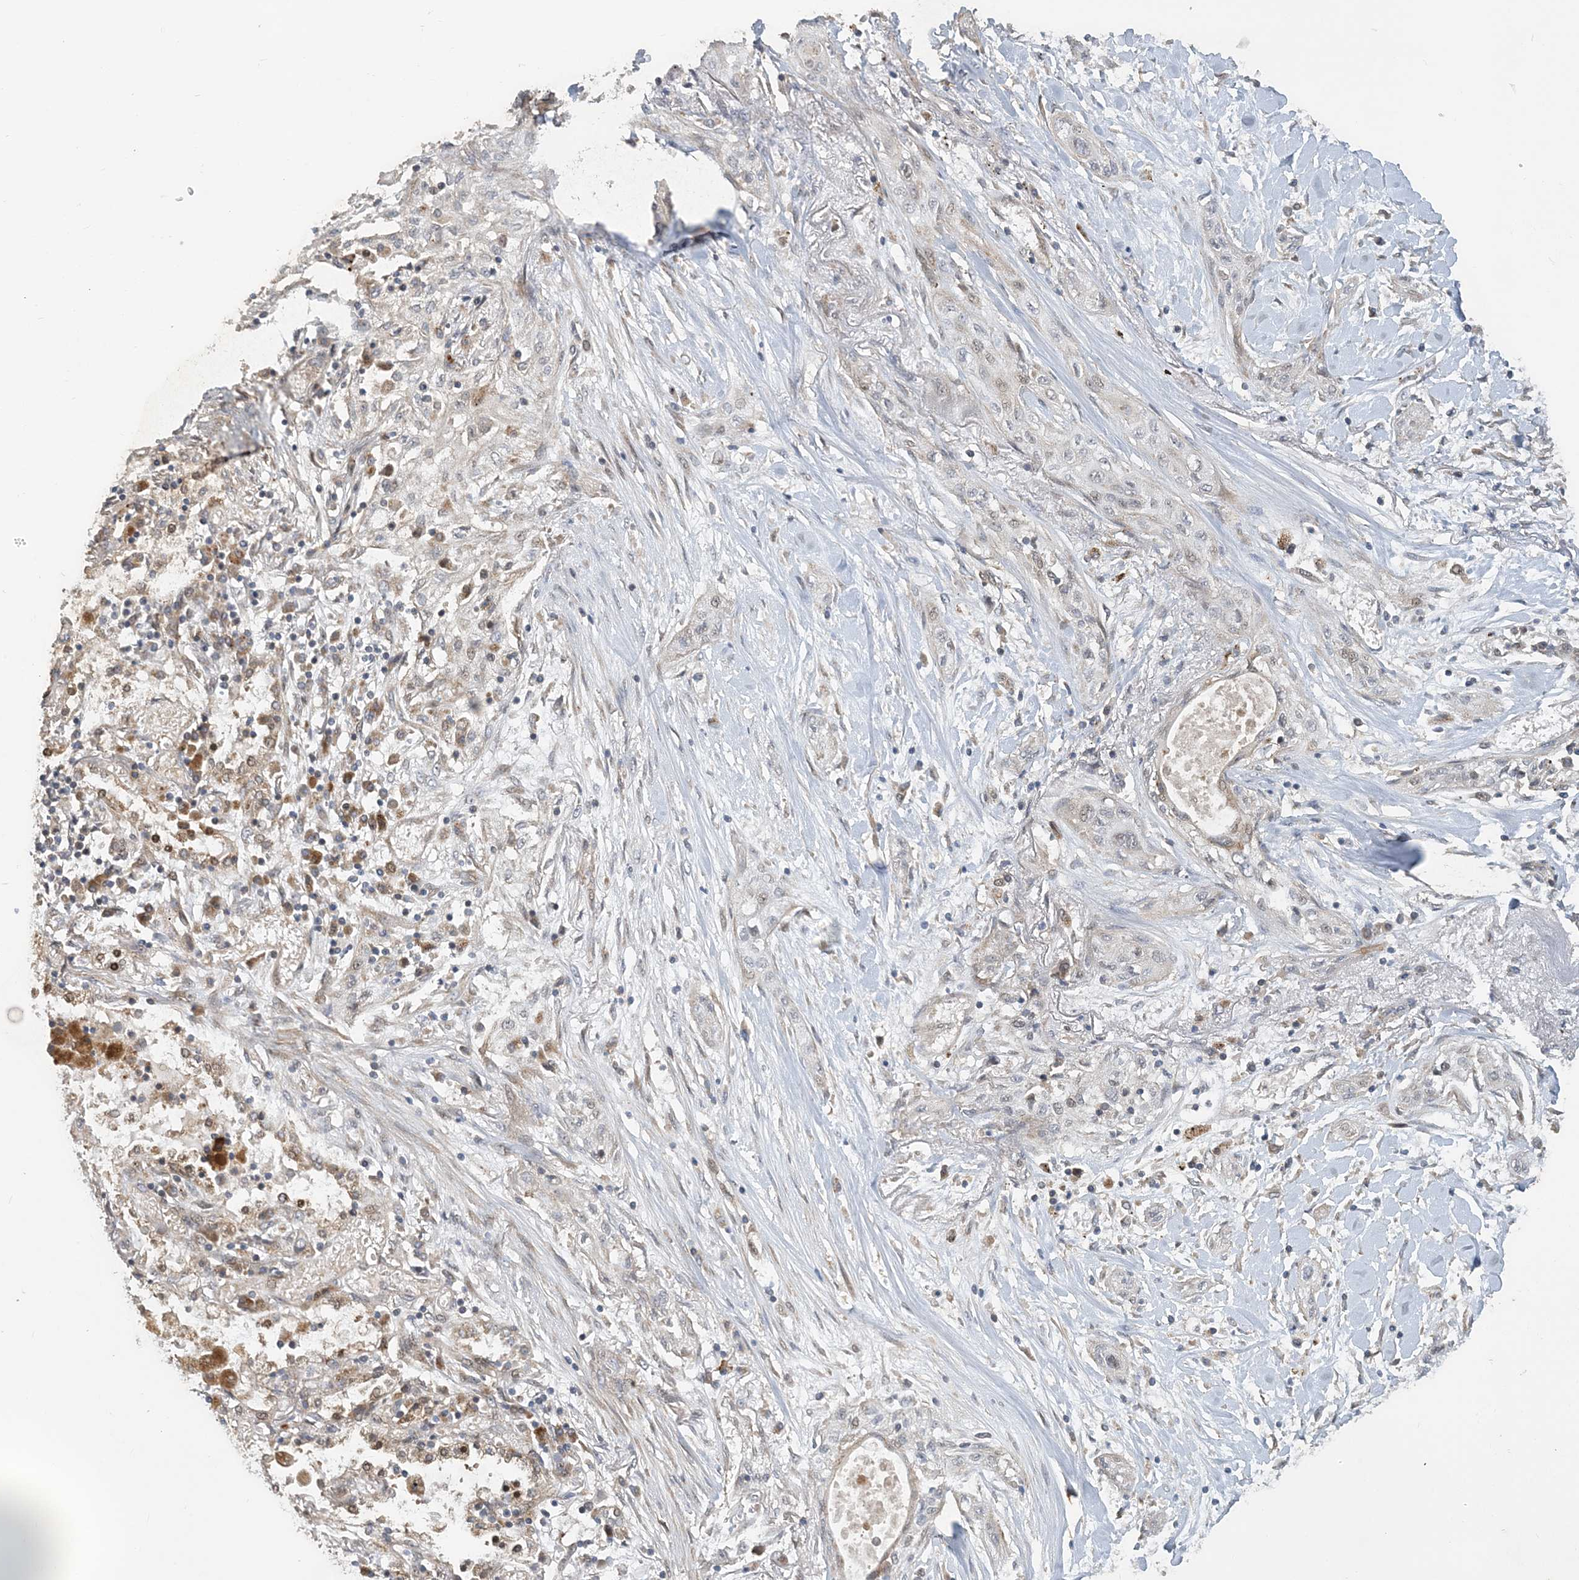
{"staining": {"intensity": "negative", "quantity": "none", "location": "none"}, "tissue": "lung cancer", "cell_type": "Tumor cells", "image_type": "cancer", "snomed": [{"axis": "morphology", "description": "Squamous cell carcinoma, NOS"}, {"axis": "topography", "description": "Lung"}], "caption": "A photomicrograph of lung cancer (squamous cell carcinoma) stained for a protein exhibits no brown staining in tumor cells. (DAB (3,3'-diaminobenzidine) IHC visualized using brightfield microscopy, high magnification).", "gene": "TRAIP", "patient": {"sex": "female", "age": 47}}